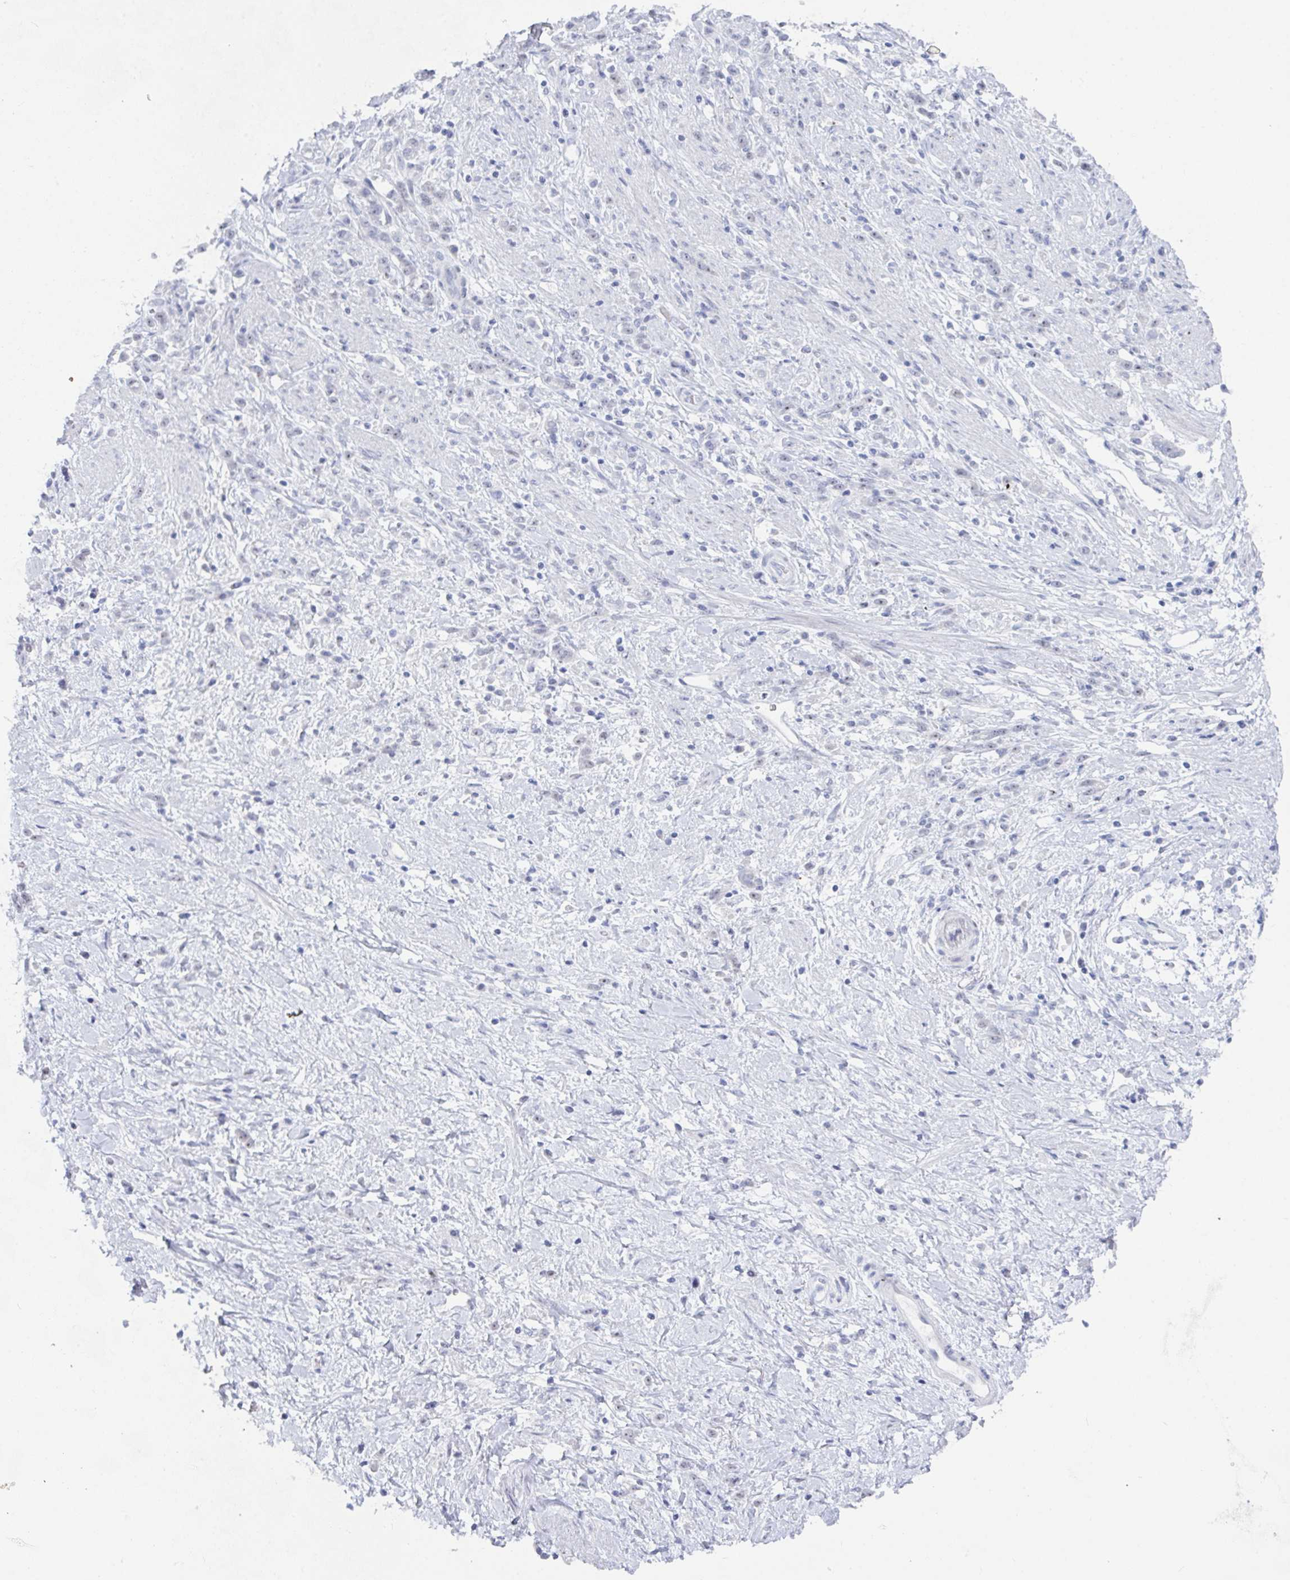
{"staining": {"intensity": "negative", "quantity": "none", "location": "none"}, "tissue": "stomach cancer", "cell_type": "Tumor cells", "image_type": "cancer", "snomed": [{"axis": "morphology", "description": "Adenocarcinoma, NOS"}, {"axis": "topography", "description": "Stomach"}], "caption": "Tumor cells show no significant protein expression in adenocarcinoma (stomach).", "gene": "NR1H2", "patient": {"sex": "female", "age": 60}}